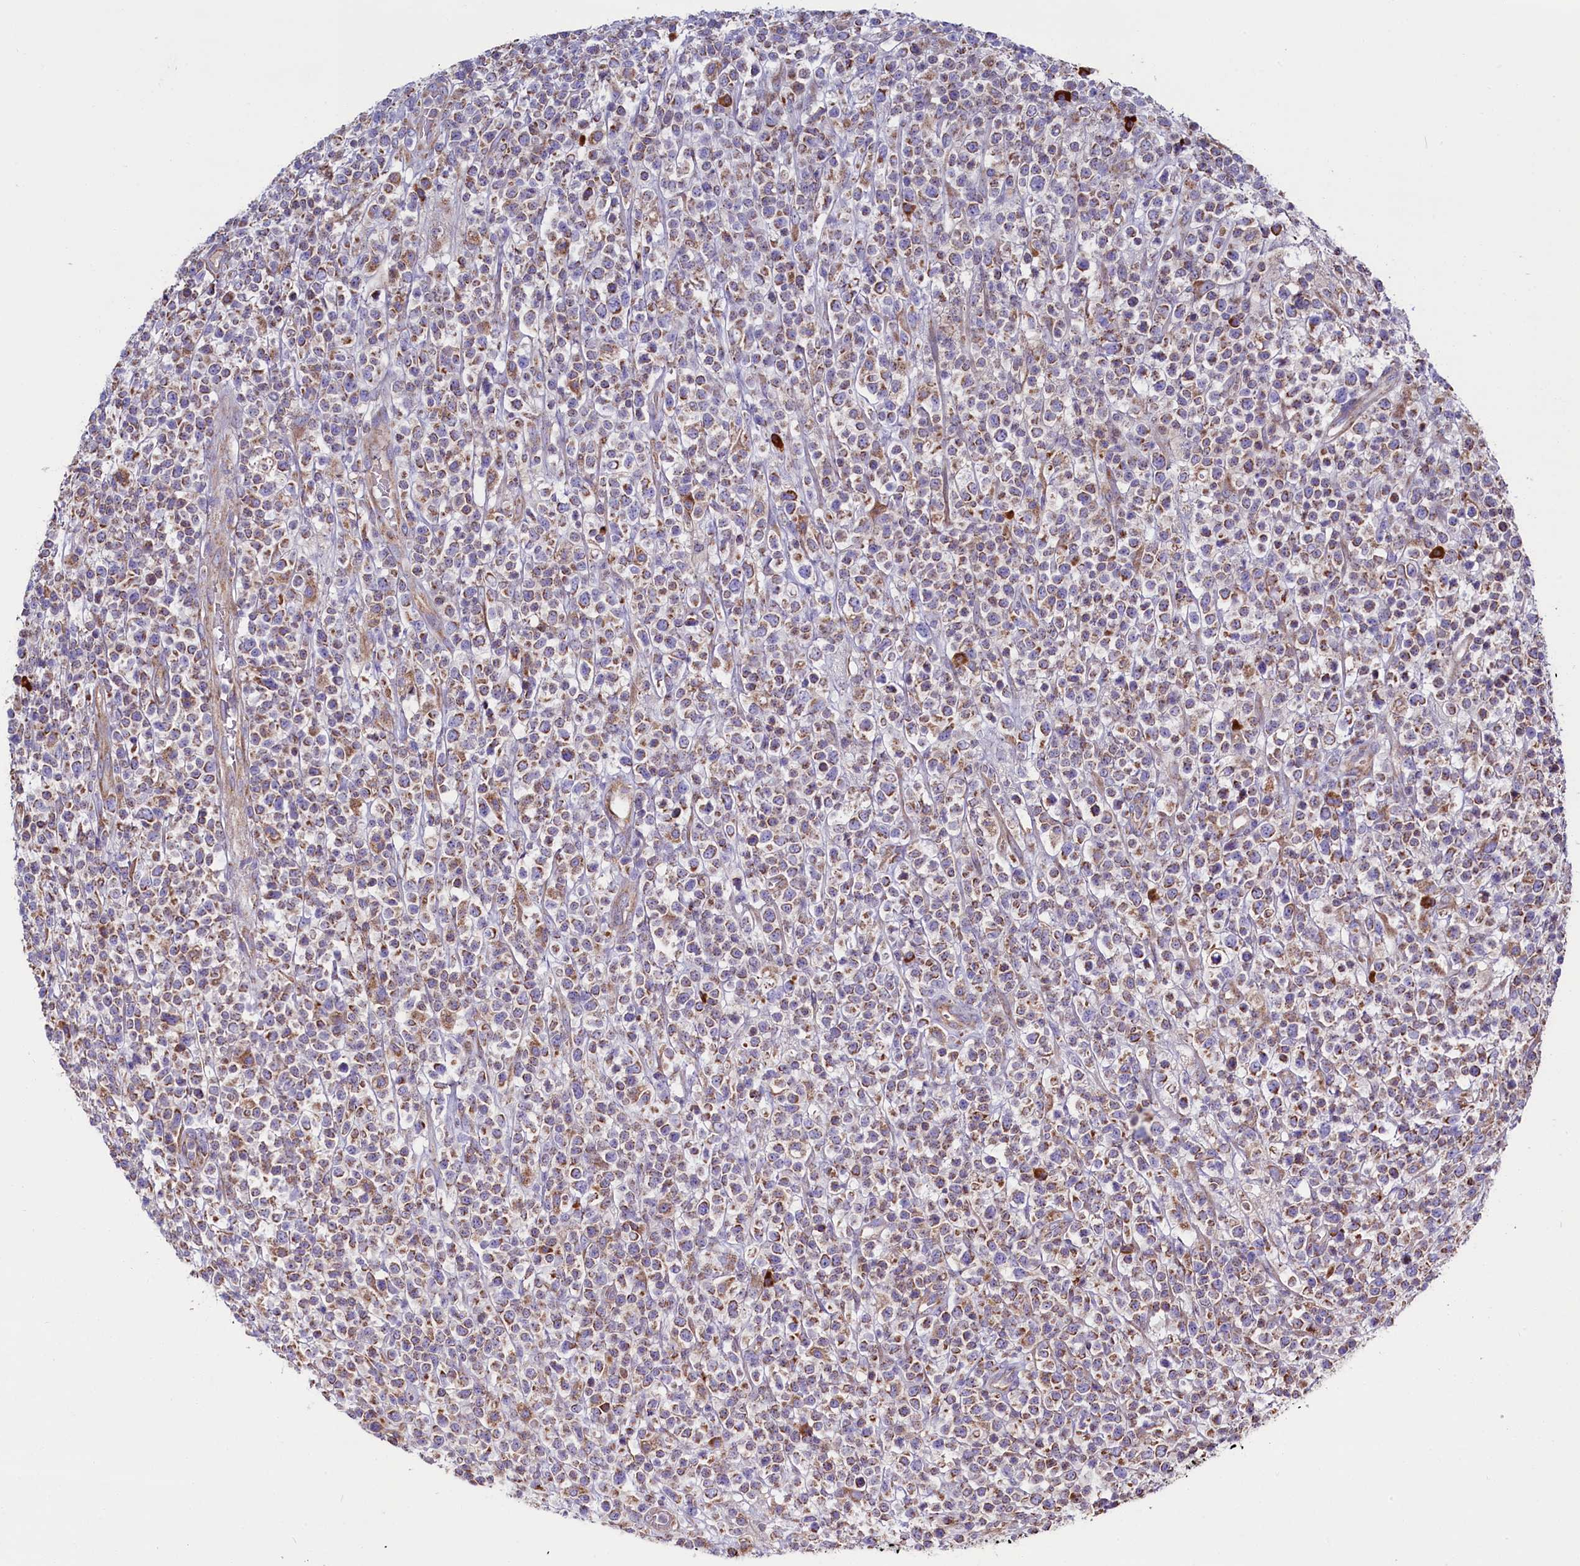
{"staining": {"intensity": "weak", "quantity": ">75%", "location": "cytoplasmic/membranous"}, "tissue": "lymphoma", "cell_type": "Tumor cells", "image_type": "cancer", "snomed": [{"axis": "morphology", "description": "Malignant lymphoma, non-Hodgkin's type, High grade"}, {"axis": "topography", "description": "Colon"}], "caption": "This is a histology image of immunohistochemistry staining of lymphoma, which shows weak expression in the cytoplasmic/membranous of tumor cells.", "gene": "ZSWIM1", "patient": {"sex": "female", "age": 53}}